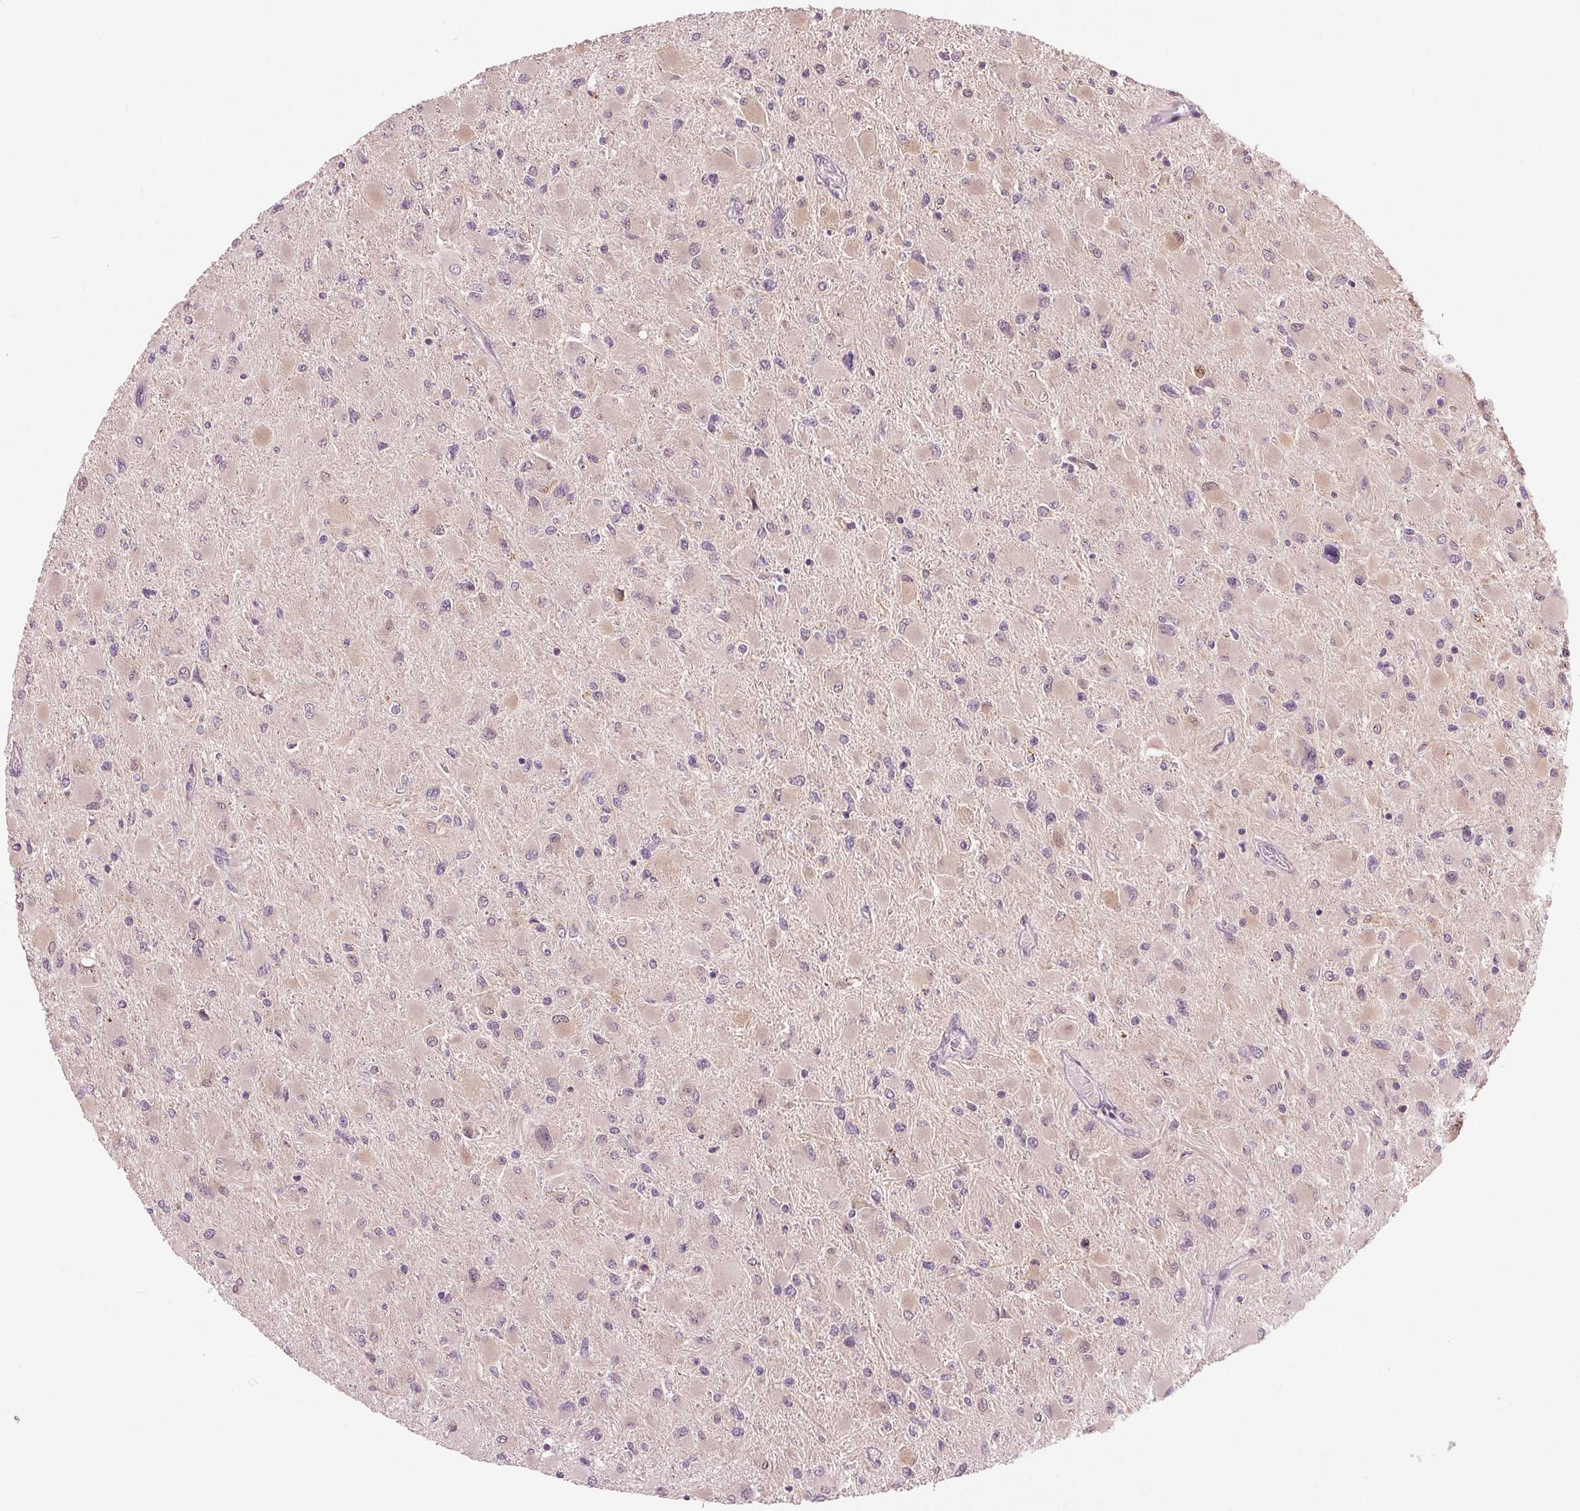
{"staining": {"intensity": "negative", "quantity": "none", "location": "none"}, "tissue": "glioma", "cell_type": "Tumor cells", "image_type": "cancer", "snomed": [{"axis": "morphology", "description": "Glioma, malignant, High grade"}, {"axis": "topography", "description": "Cerebral cortex"}], "caption": "Tumor cells are negative for brown protein staining in glioma.", "gene": "ZNF605", "patient": {"sex": "female", "age": 36}}